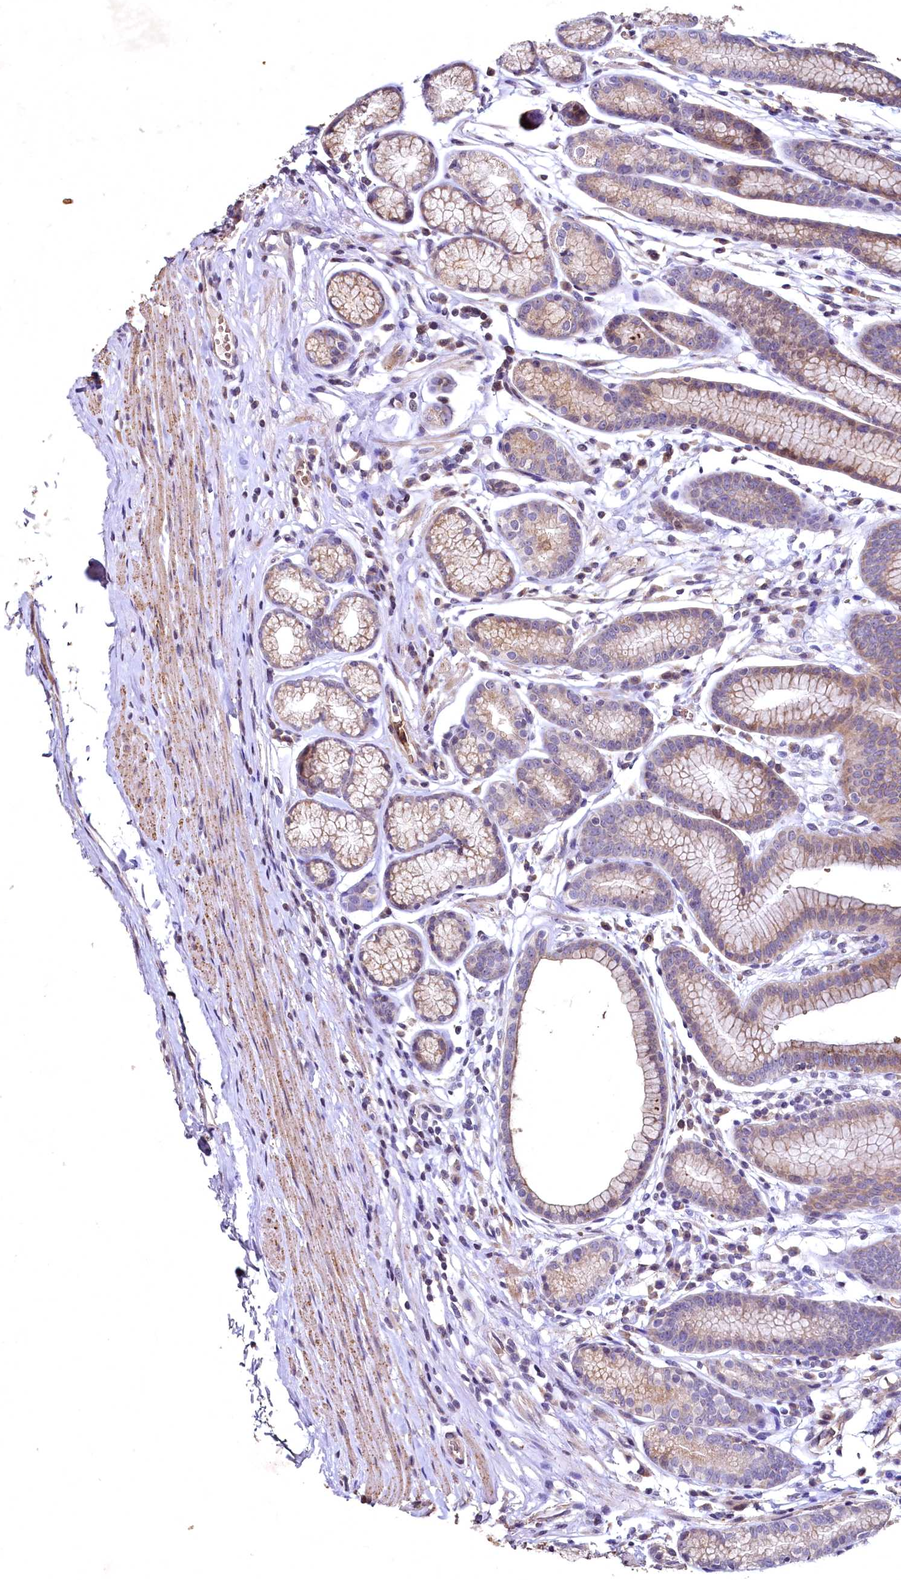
{"staining": {"intensity": "weak", "quantity": "25%-75%", "location": "cytoplasmic/membranous"}, "tissue": "stomach", "cell_type": "Glandular cells", "image_type": "normal", "snomed": [{"axis": "morphology", "description": "Normal tissue, NOS"}, {"axis": "topography", "description": "Stomach"}], "caption": "An image showing weak cytoplasmic/membranous expression in approximately 25%-75% of glandular cells in normal stomach, as visualized by brown immunohistochemical staining.", "gene": "SPTA1", "patient": {"sex": "male", "age": 42}}